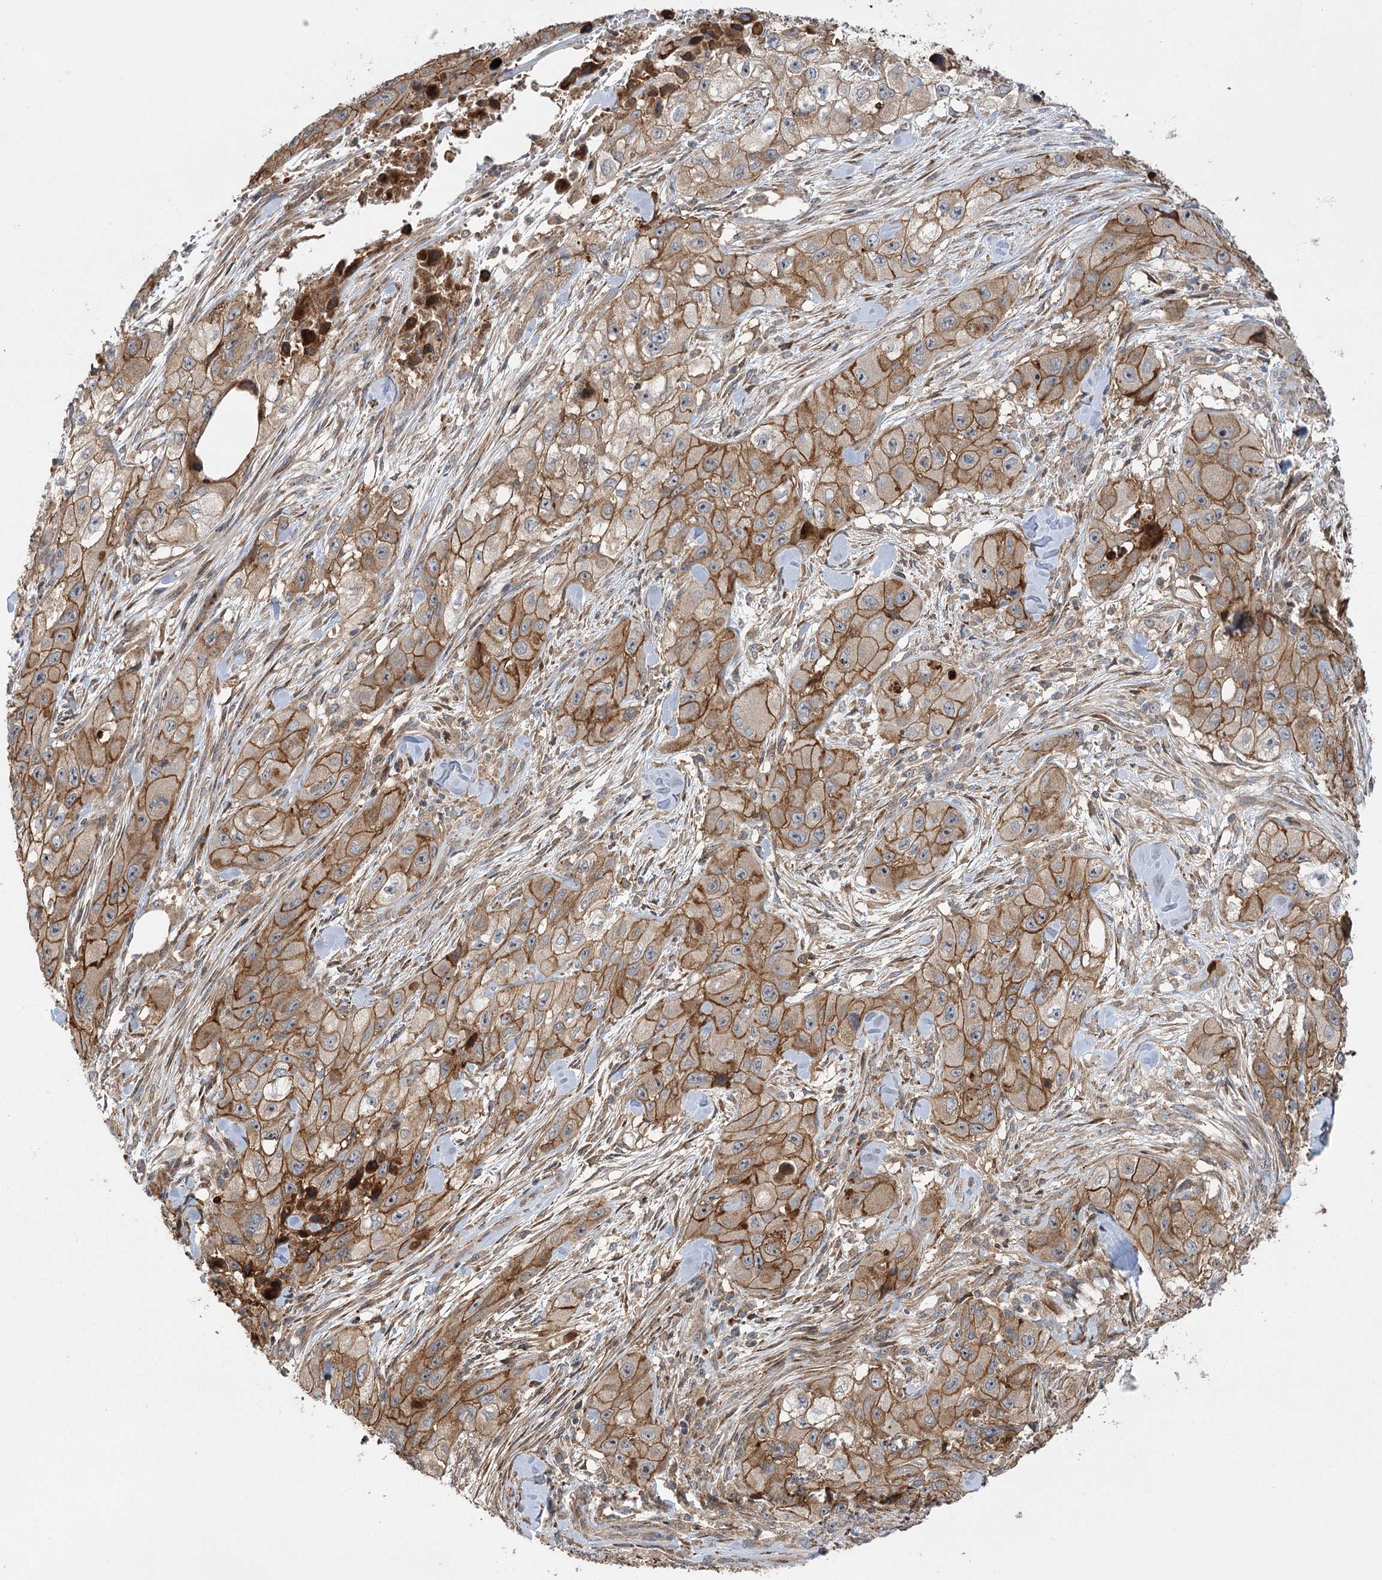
{"staining": {"intensity": "moderate", "quantity": ">75%", "location": "cytoplasmic/membranous"}, "tissue": "skin cancer", "cell_type": "Tumor cells", "image_type": "cancer", "snomed": [{"axis": "morphology", "description": "Squamous cell carcinoma, NOS"}, {"axis": "topography", "description": "Skin"}, {"axis": "topography", "description": "Subcutis"}], "caption": "The immunohistochemical stain highlights moderate cytoplasmic/membranous expression in tumor cells of skin cancer tissue.", "gene": "KCNN2", "patient": {"sex": "male", "age": 73}}